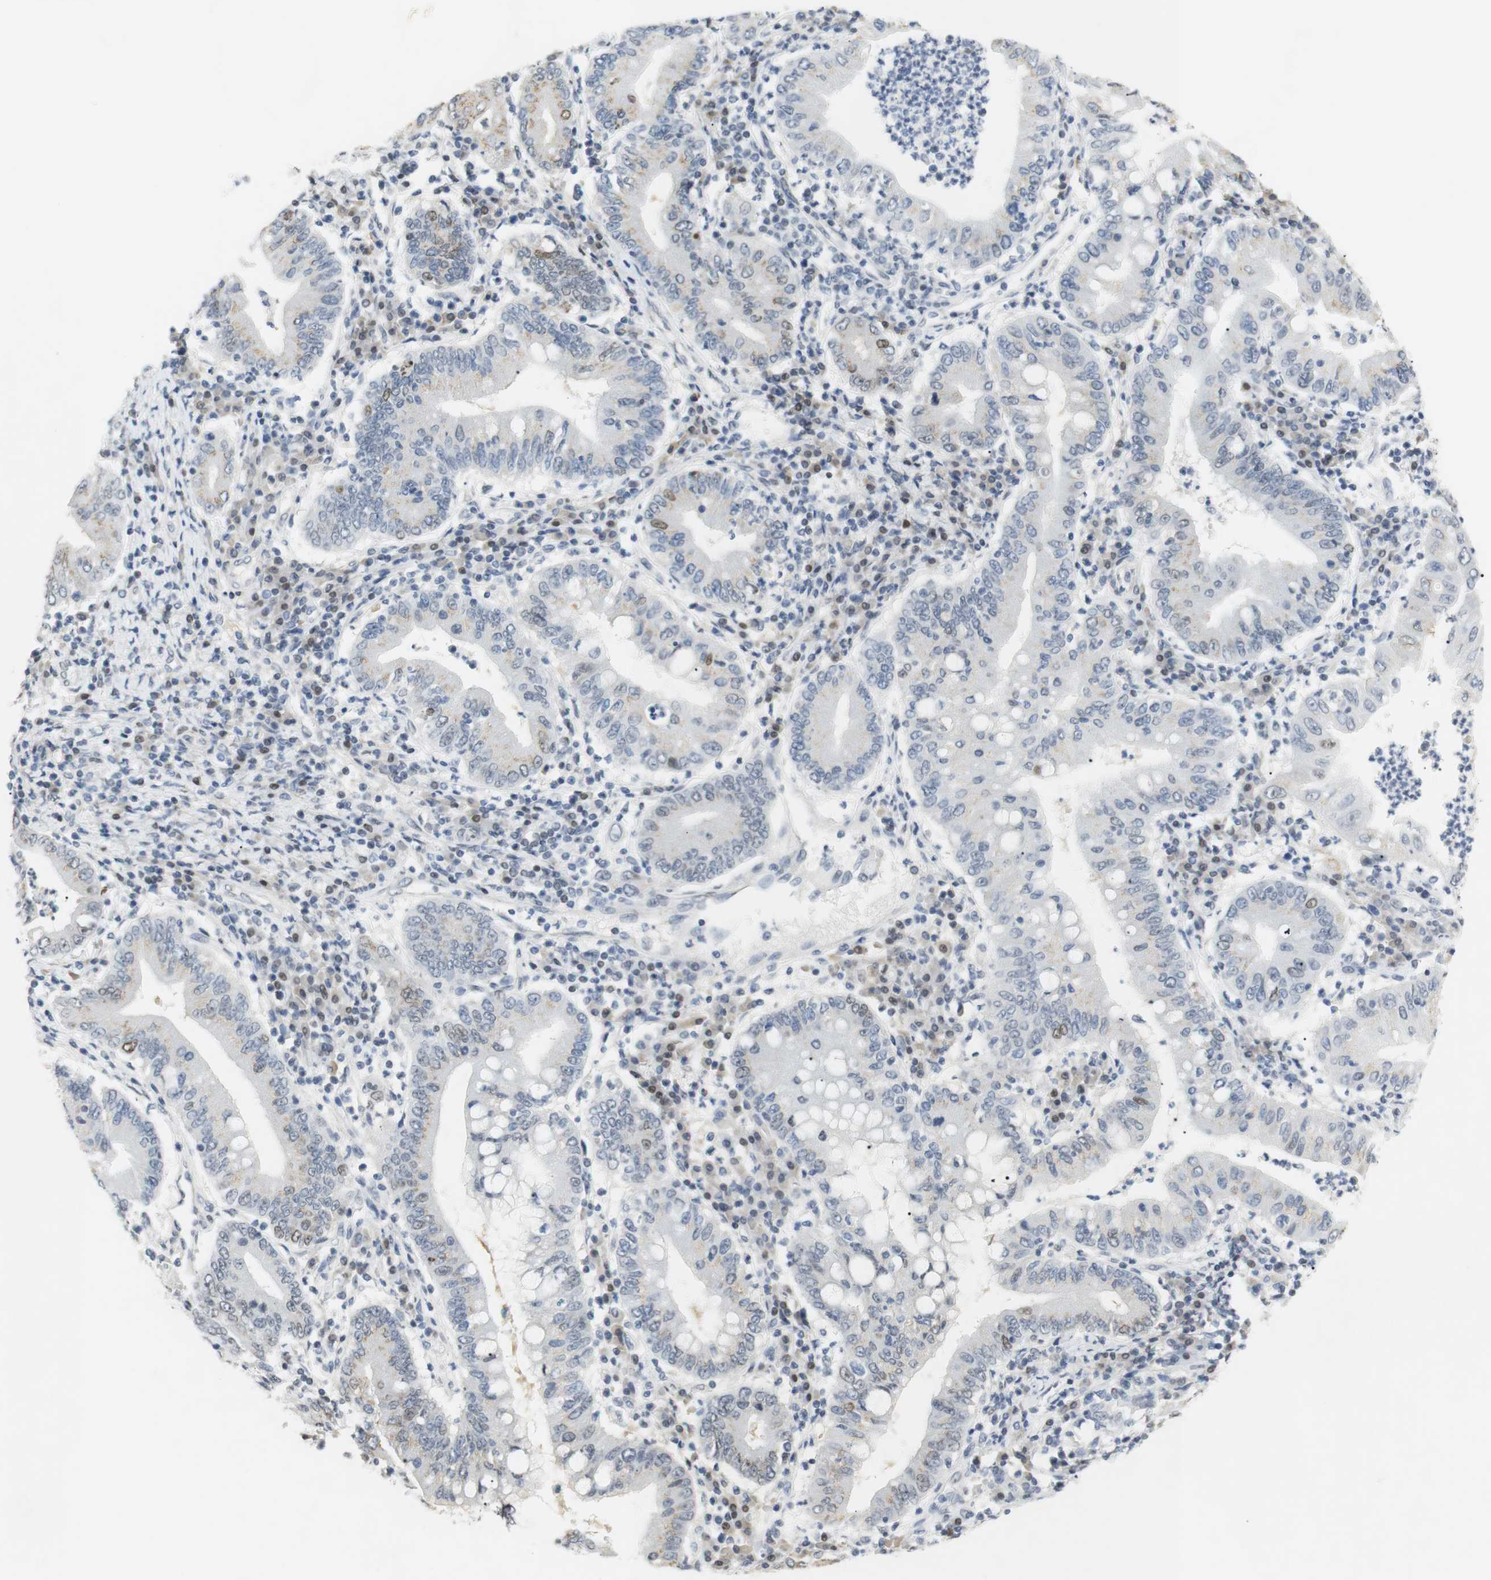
{"staining": {"intensity": "weak", "quantity": "<25%", "location": "cytoplasmic/membranous,nuclear"}, "tissue": "stomach cancer", "cell_type": "Tumor cells", "image_type": "cancer", "snomed": [{"axis": "morphology", "description": "Normal tissue, NOS"}, {"axis": "morphology", "description": "Adenocarcinoma, NOS"}, {"axis": "topography", "description": "Esophagus"}, {"axis": "topography", "description": "Stomach, upper"}, {"axis": "topography", "description": "Peripheral nerve tissue"}], "caption": "Adenocarcinoma (stomach) was stained to show a protein in brown. There is no significant positivity in tumor cells. (Brightfield microscopy of DAB IHC at high magnification).", "gene": "BMI1", "patient": {"sex": "male", "age": 62}}